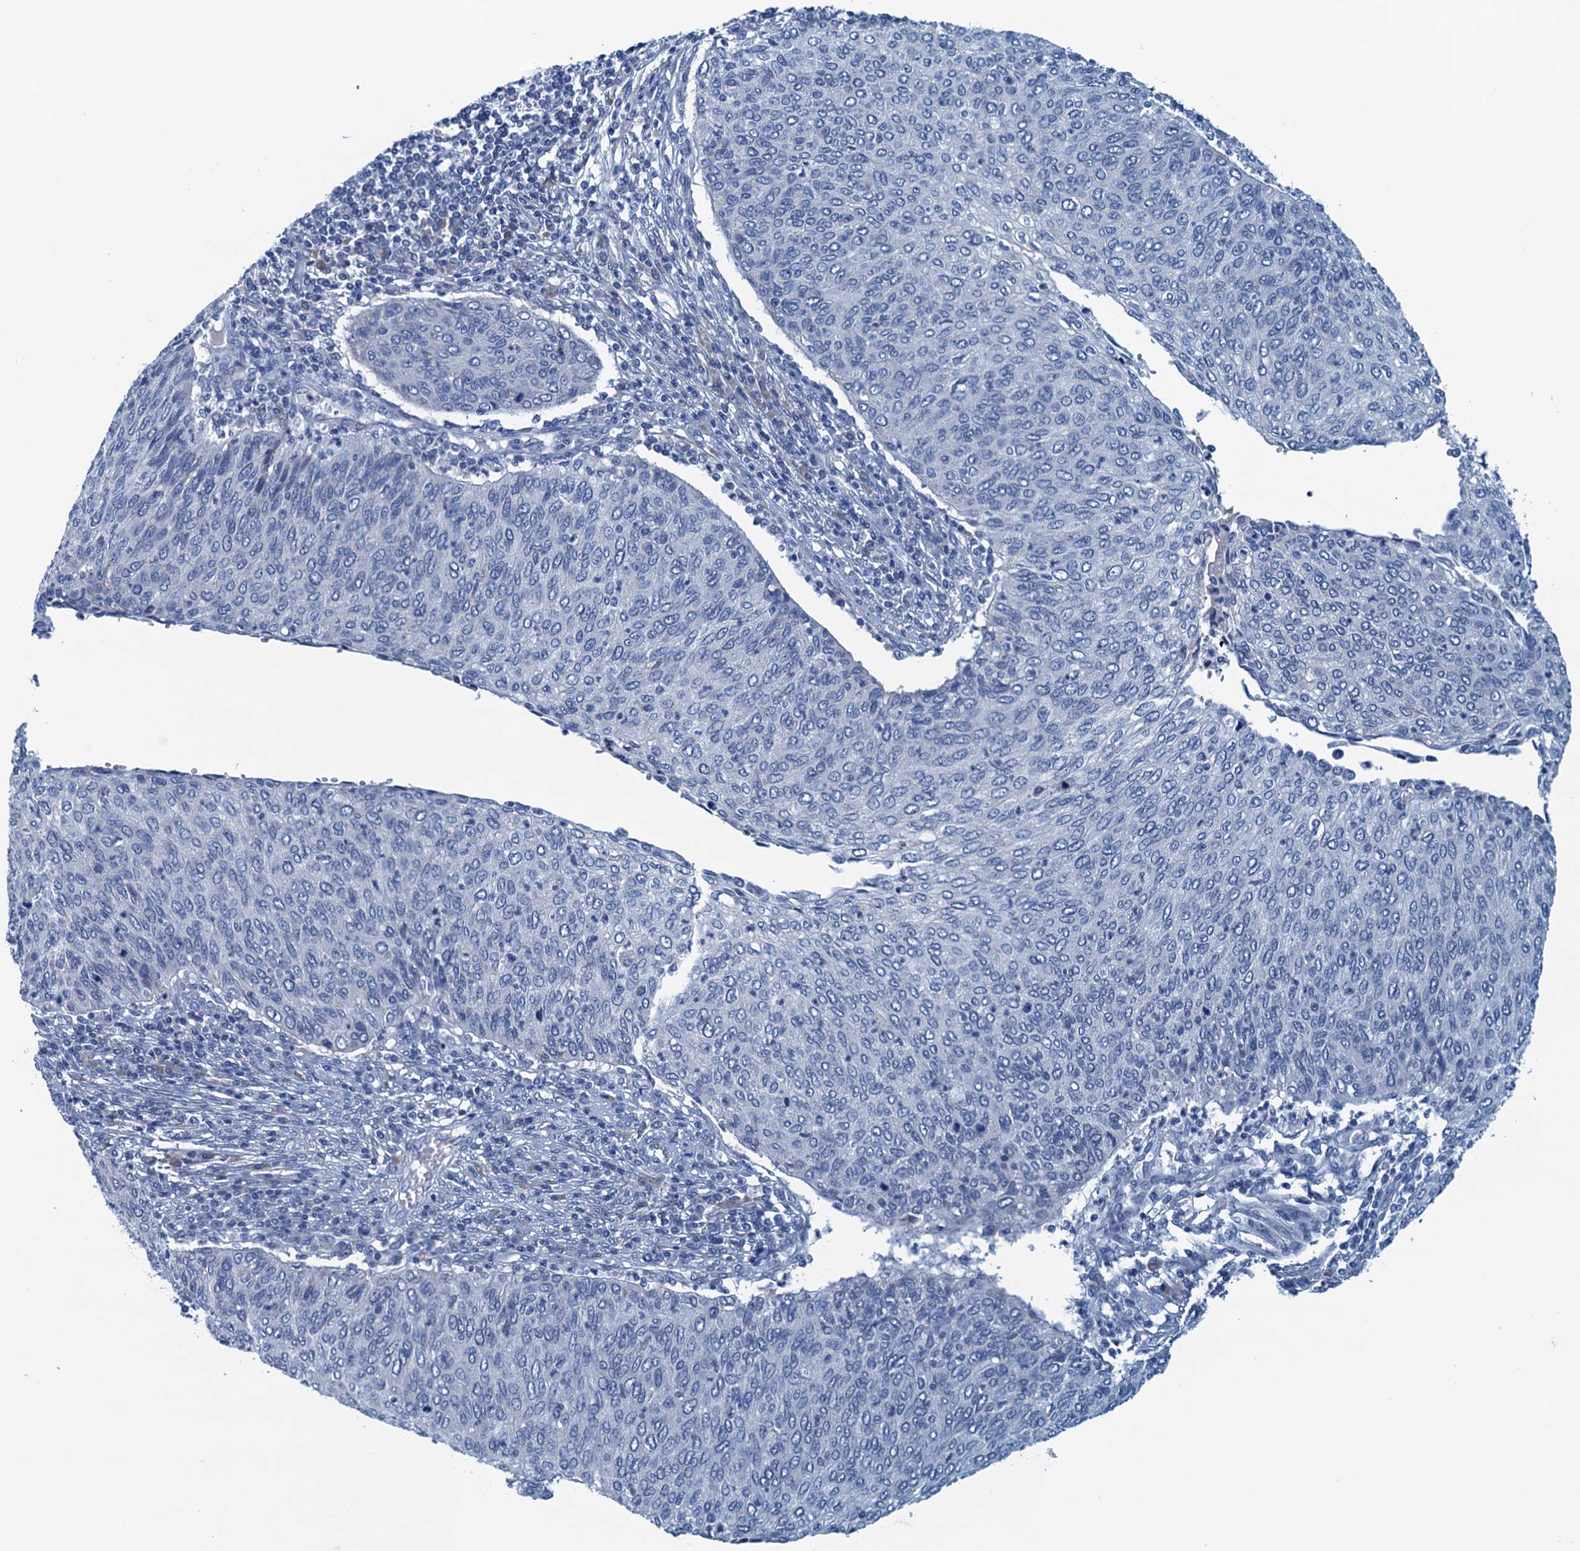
{"staining": {"intensity": "negative", "quantity": "none", "location": "none"}, "tissue": "cervical cancer", "cell_type": "Tumor cells", "image_type": "cancer", "snomed": [{"axis": "morphology", "description": "Squamous cell carcinoma, NOS"}, {"axis": "topography", "description": "Cervix"}], "caption": "High power microscopy micrograph of an IHC micrograph of cervical squamous cell carcinoma, revealing no significant positivity in tumor cells.", "gene": "C10orf88", "patient": {"sex": "female", "age": 38}}